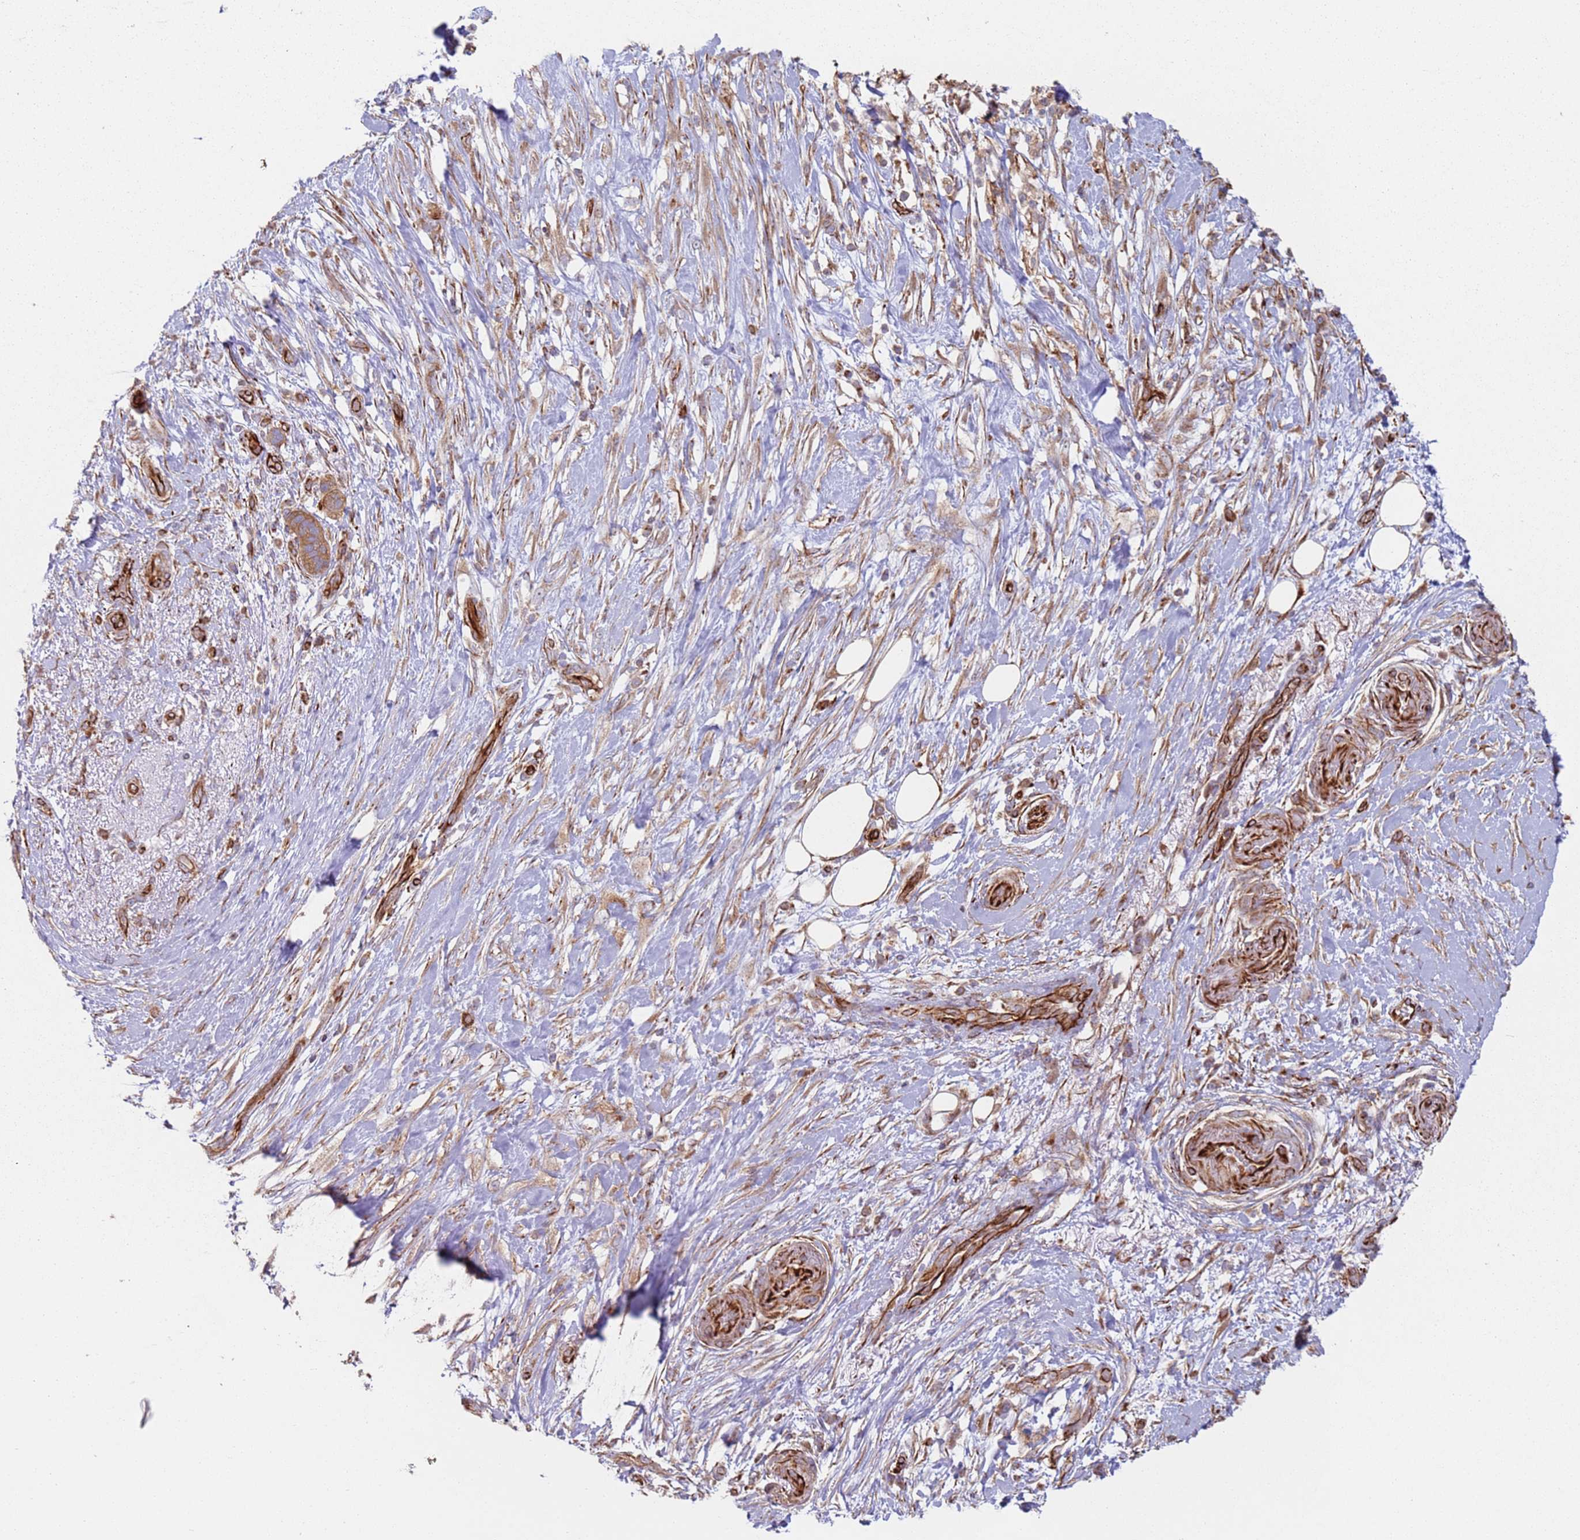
{"staining": {"intensity": "moderate", "quantity": ">75%", "location": "cytoplasmic/membranous"}, "tissue": "pancreatic cancer", "cell_type": "Tumor cells", "image_type": "cancer", "snomed": [{"axis": "morphology", "description": "Adenocarcinoma, NOS"}, {"axis": "topography", "description": "Pancreas"}], "caption": "Tumor cells display medium levels of moderate cytoplasmic/membranous expression in about >75% of cells in human adenocarcinoma (pancreatic).", "gene": "SNAPIN", "patient": {"sex": "female", "age": 72}}